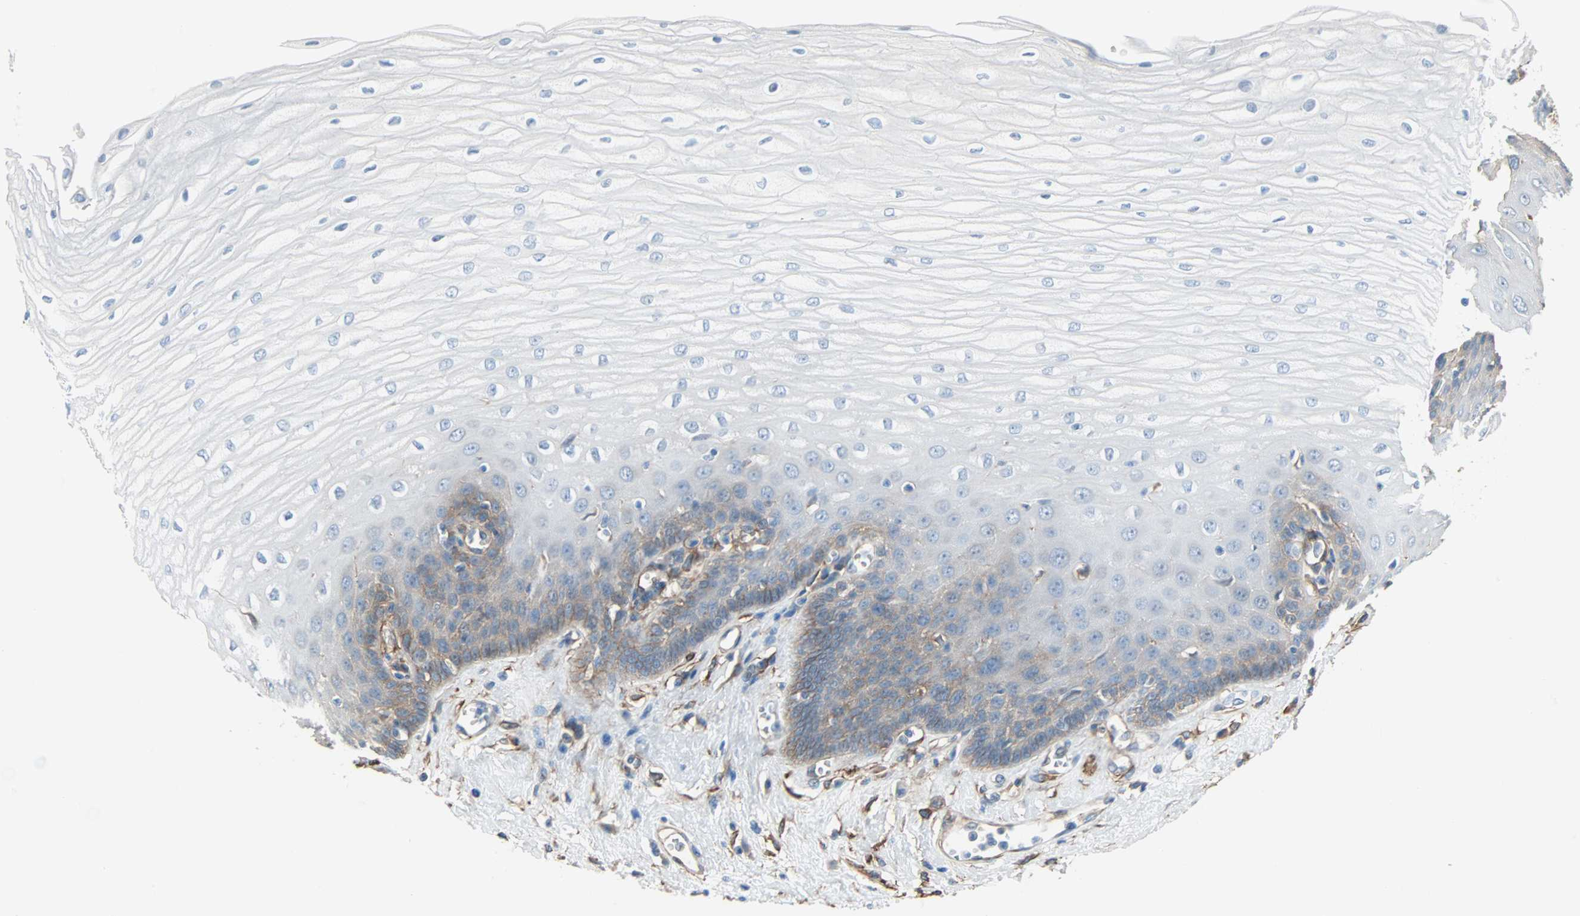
{"staining": {"intensity": "moderate", "quantity": "<25%", "location": "cytoplasmic/membranous"}, "tissue": "esophagus", "cell_type": "Squamous epithelial cells", "image_type": "normal", "snomed": [{"axis": "morphology", "description": "Normal tissue, NOS"}, {"axis": "morphology", "description": "Squamous cell carcinoma, NOS"}, {"axis": "topography", "description": "Esophagus"}], "caption": "Immunohistochemistry (IHC) staining of unremarkable esophagus, which shows low levels of moderate cytoplasmic/membranous staining in about <25% of squamous epithelial cells indicating moderate cytoplasmic/membranous protein staining. The staining was performed using DAB (3,3'-diaminobenzidine) (brown) for protein detection and nuclei were counterstained in hematoxylin (blue).", "gene": "EPB41L2", "patient": {"sex": "male", "age": 65}}